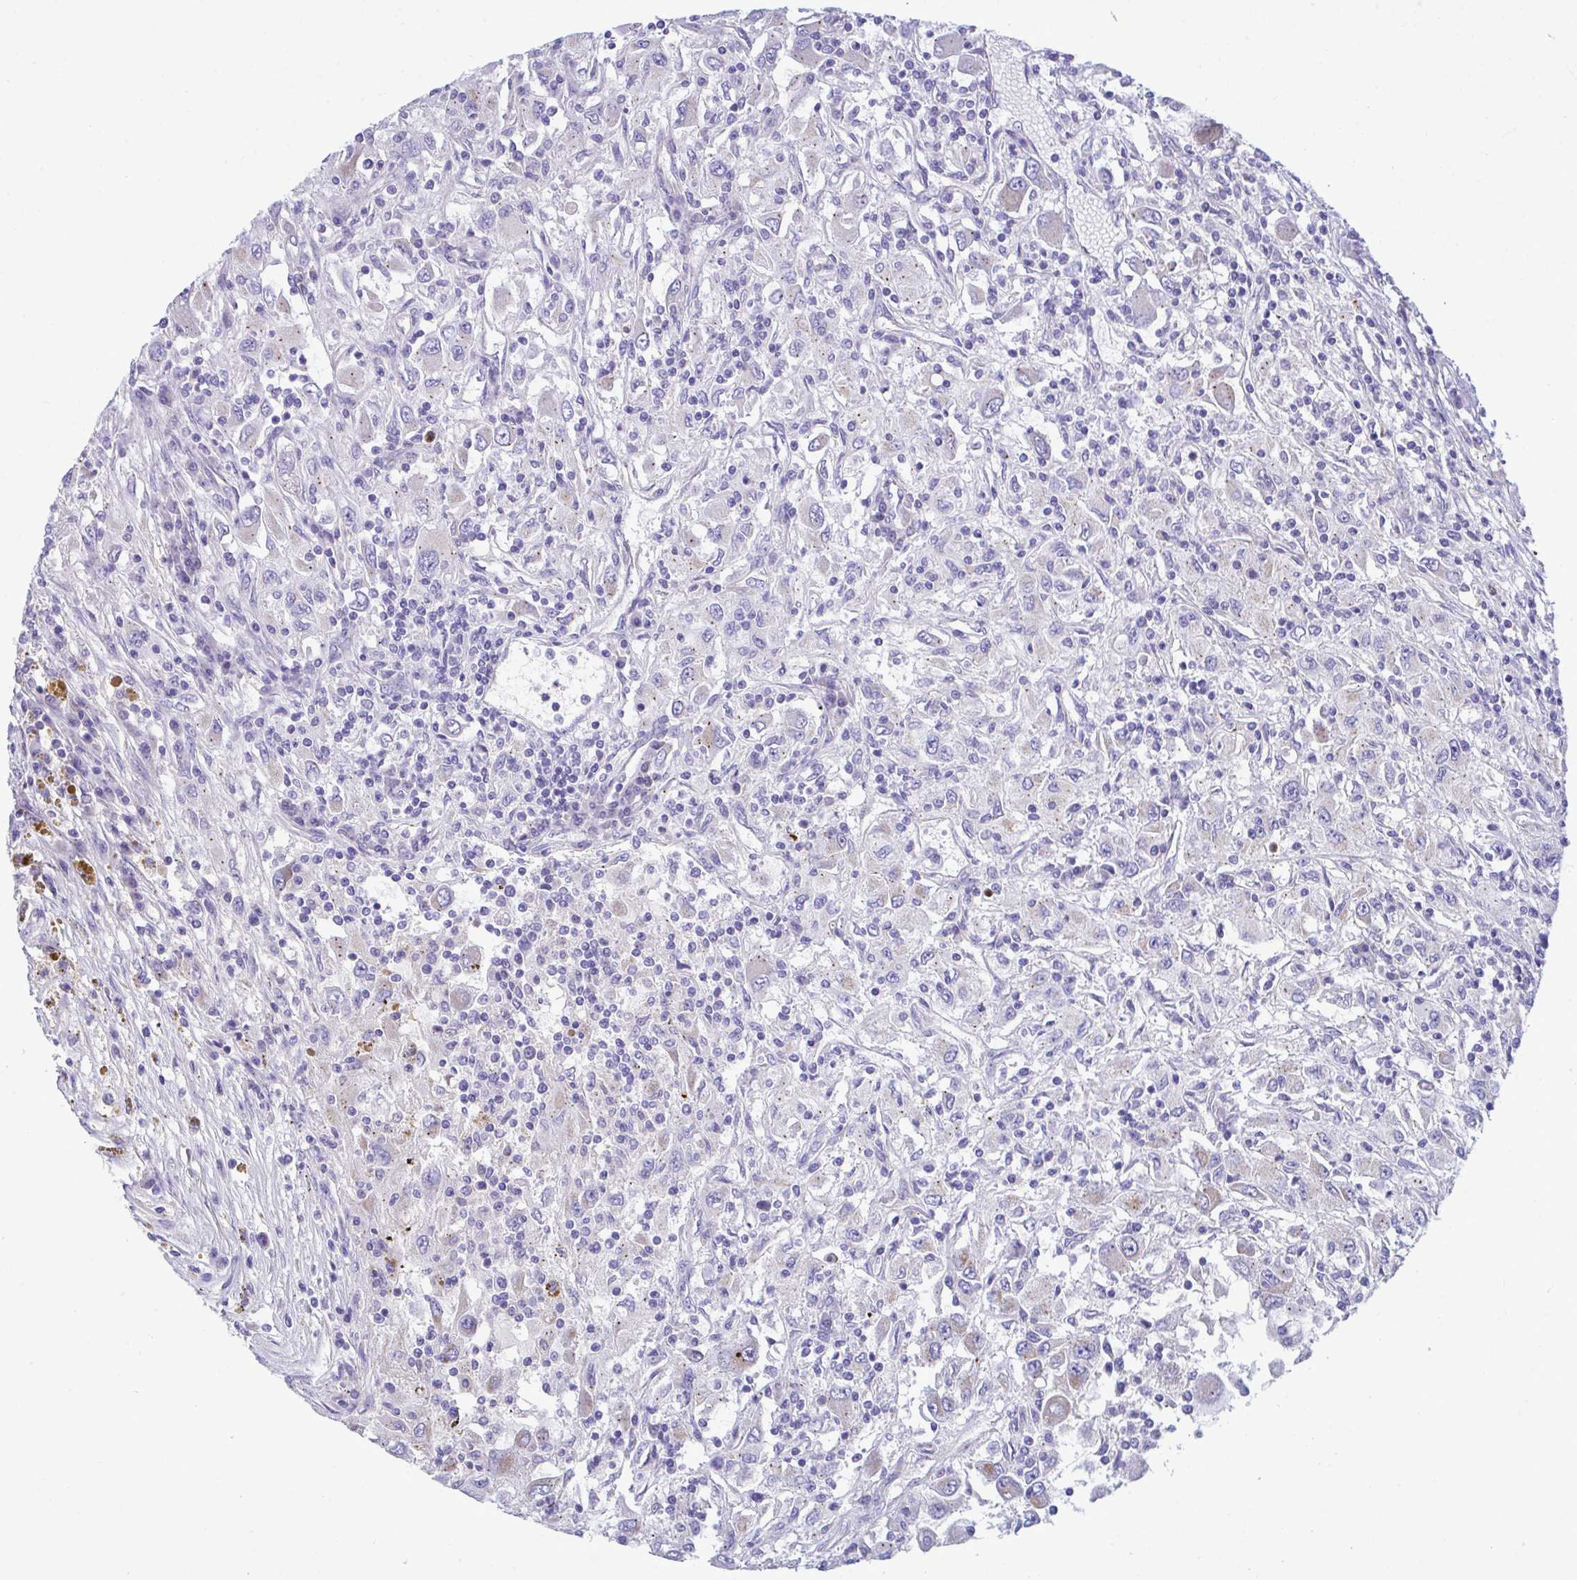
{"staining": {"intensity": "negative", "quantity": "none", "location": "none"}, "tissue": "renal cancer", "cell_type": "Tumor cells", "image_type": "cancer", "snomed": [{"axis": "morphology", "description": "Adenocarcinoma, NOS"}, {"axis": "topography", "description": "Kidney"}], "caption": "Tumor cells are negative for protein expression in human adenocarcinoma (renal). (DAB immunohistochemistry with hematoxylin counter stain).", "gene": "MRPS16", "patient": {"sex": "female", "age": 67}}